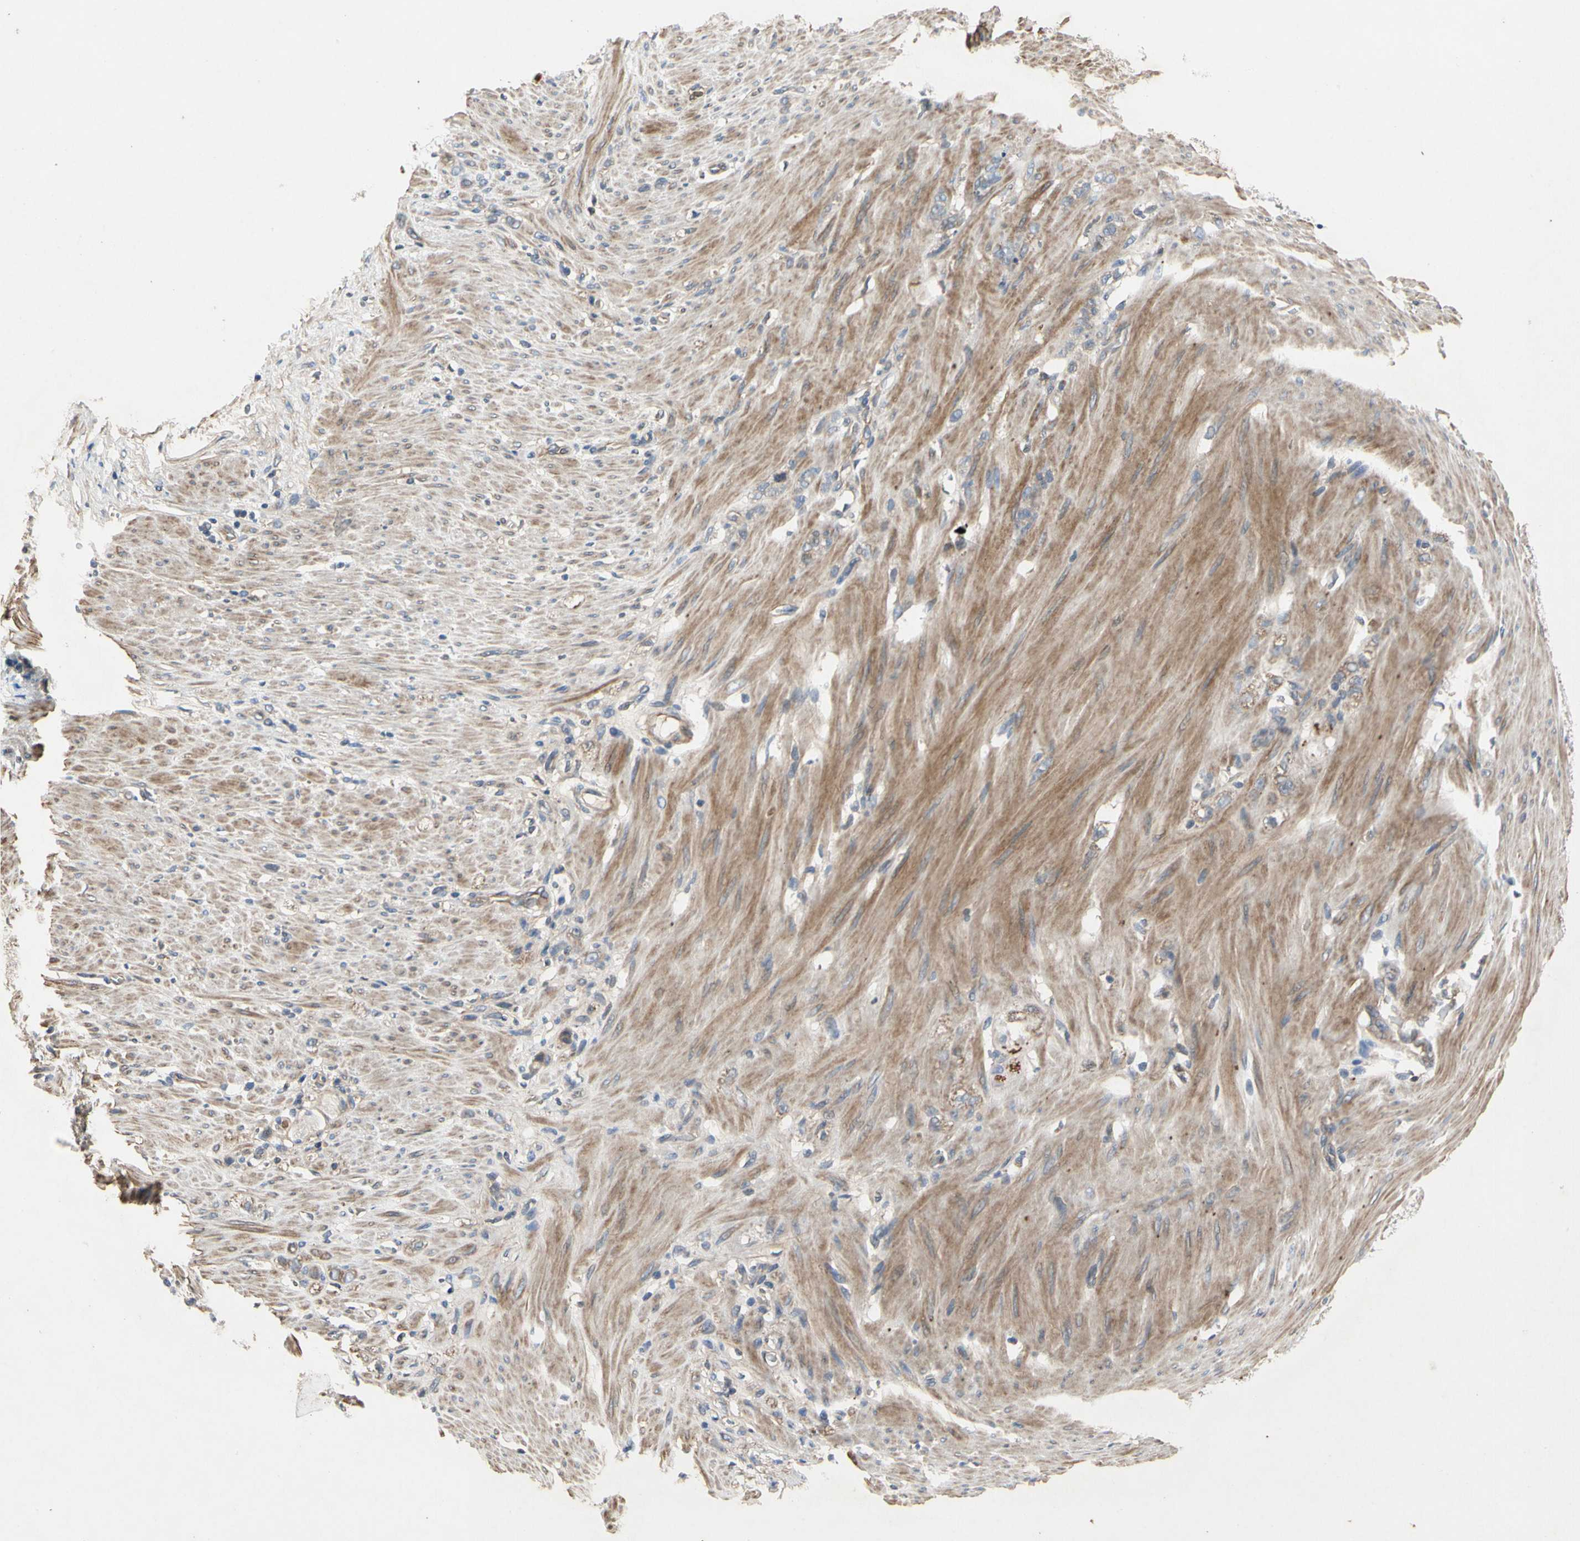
{"staining": {"intensity": "weak", "quantity": "25%-75%", "location": "cytoplasmic/membranous"}, "tissue": "stomach cancer", "cell_type": "Tumor cells", "image_type": "cancer", "snomed": [{"axis": "morphology", "description": "Adenocarcinoma, NOS"}, {"axis": "topography", "description": "Stomach"}], "caption": "Brown immunohistochemical staining in stomach adenocarcinoma displays weak cytoplasmic/membranous positivity in approximately 25%-75% of tumor cells.", "gene": "CRTAC1", "patient": {"sex": "male", "age": 82}}